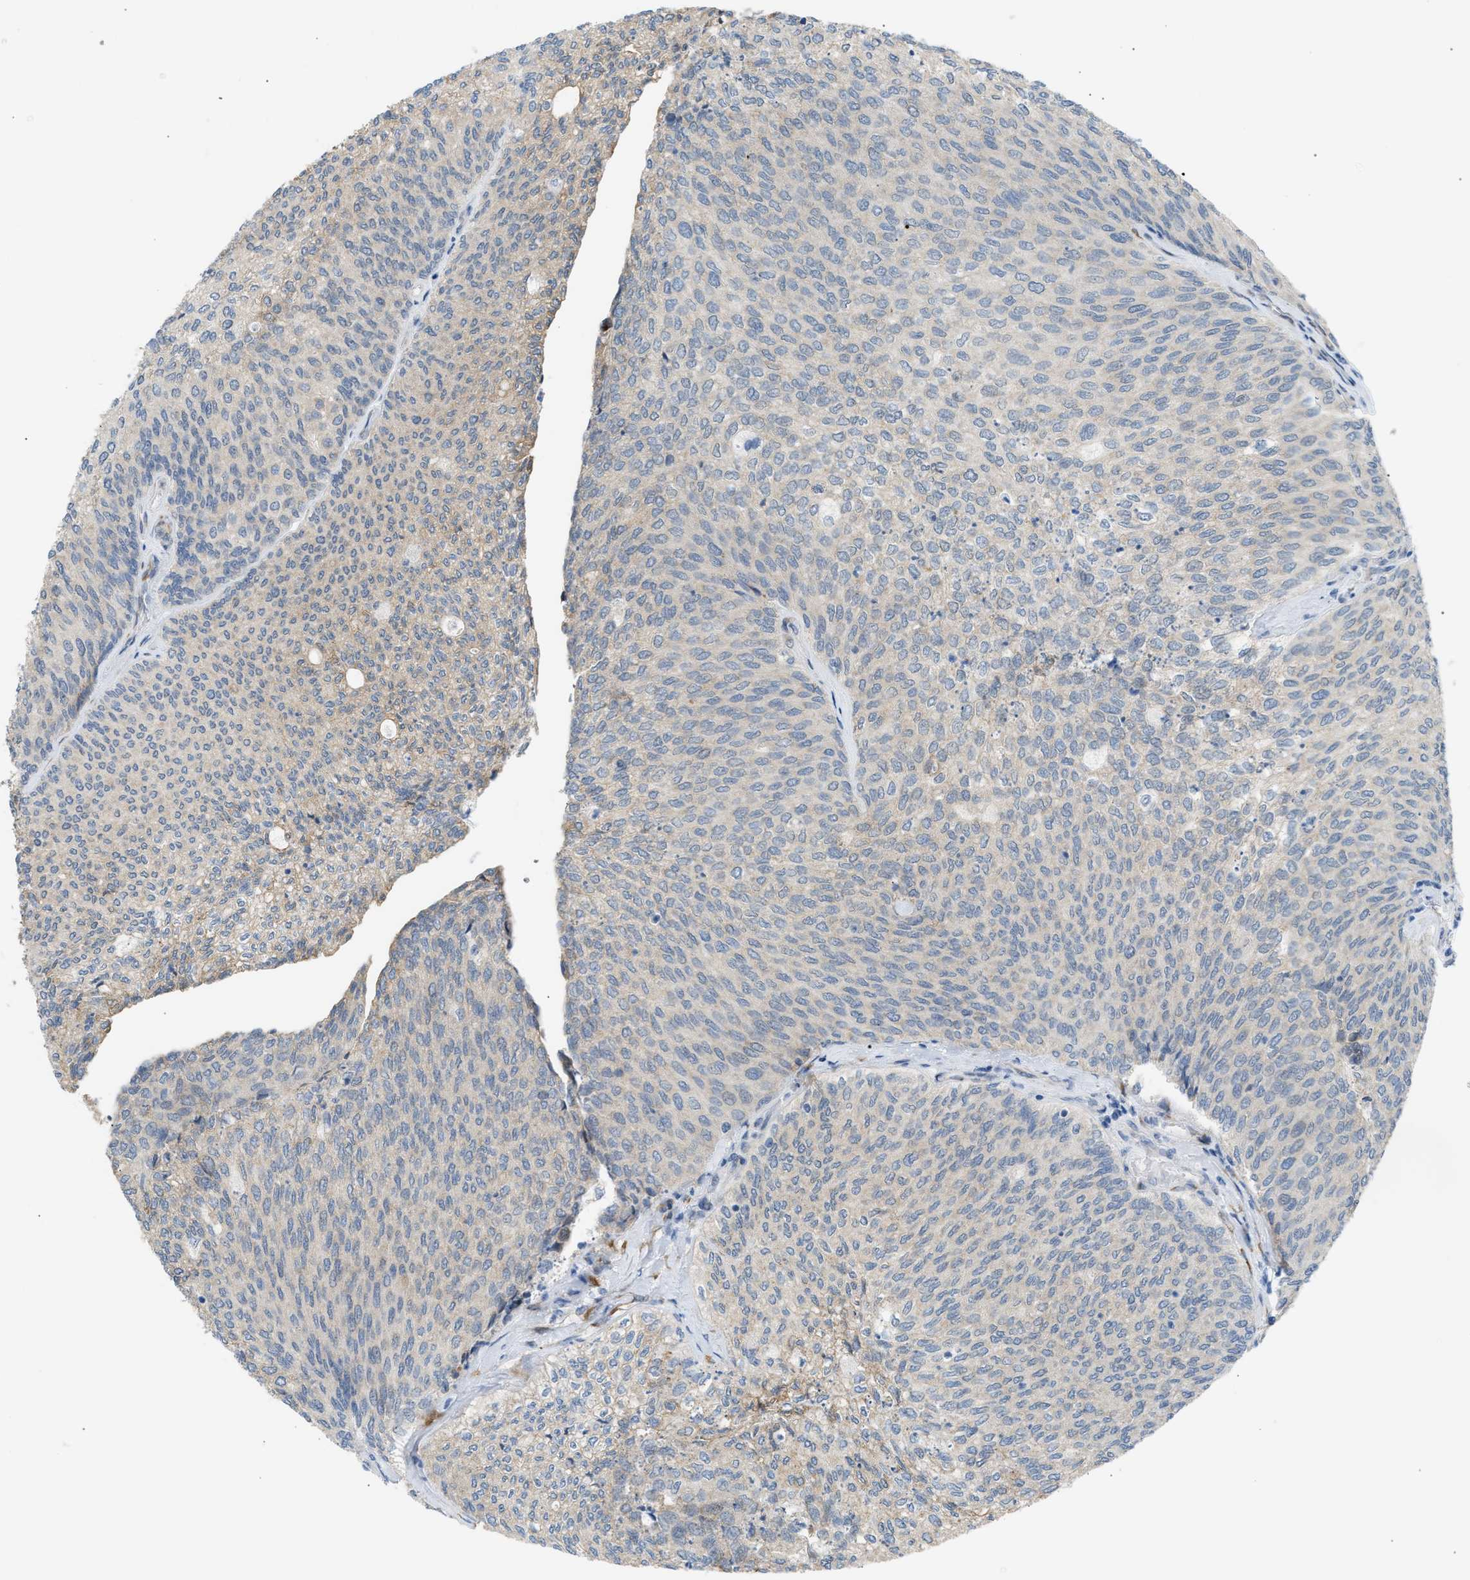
{"staining": {"intensity": "weak", "quantity": "<25%", "location": "cytoplasmic/membranous"}, "tissue": "urothelial cancer", "cell_type": "Tumor cells", "image_type": "cancer", "snomed": [{"axis": "morphology", "description": "Urothelial carcinoma, Low grade"}, {"axis": "topography", "description": "Urinary bladder"}], "caption": "Tumor cells show no significant expression in urothelial cancer.", "gene": "KCNC2", "patient": {"sex": "female", "age": 79}}